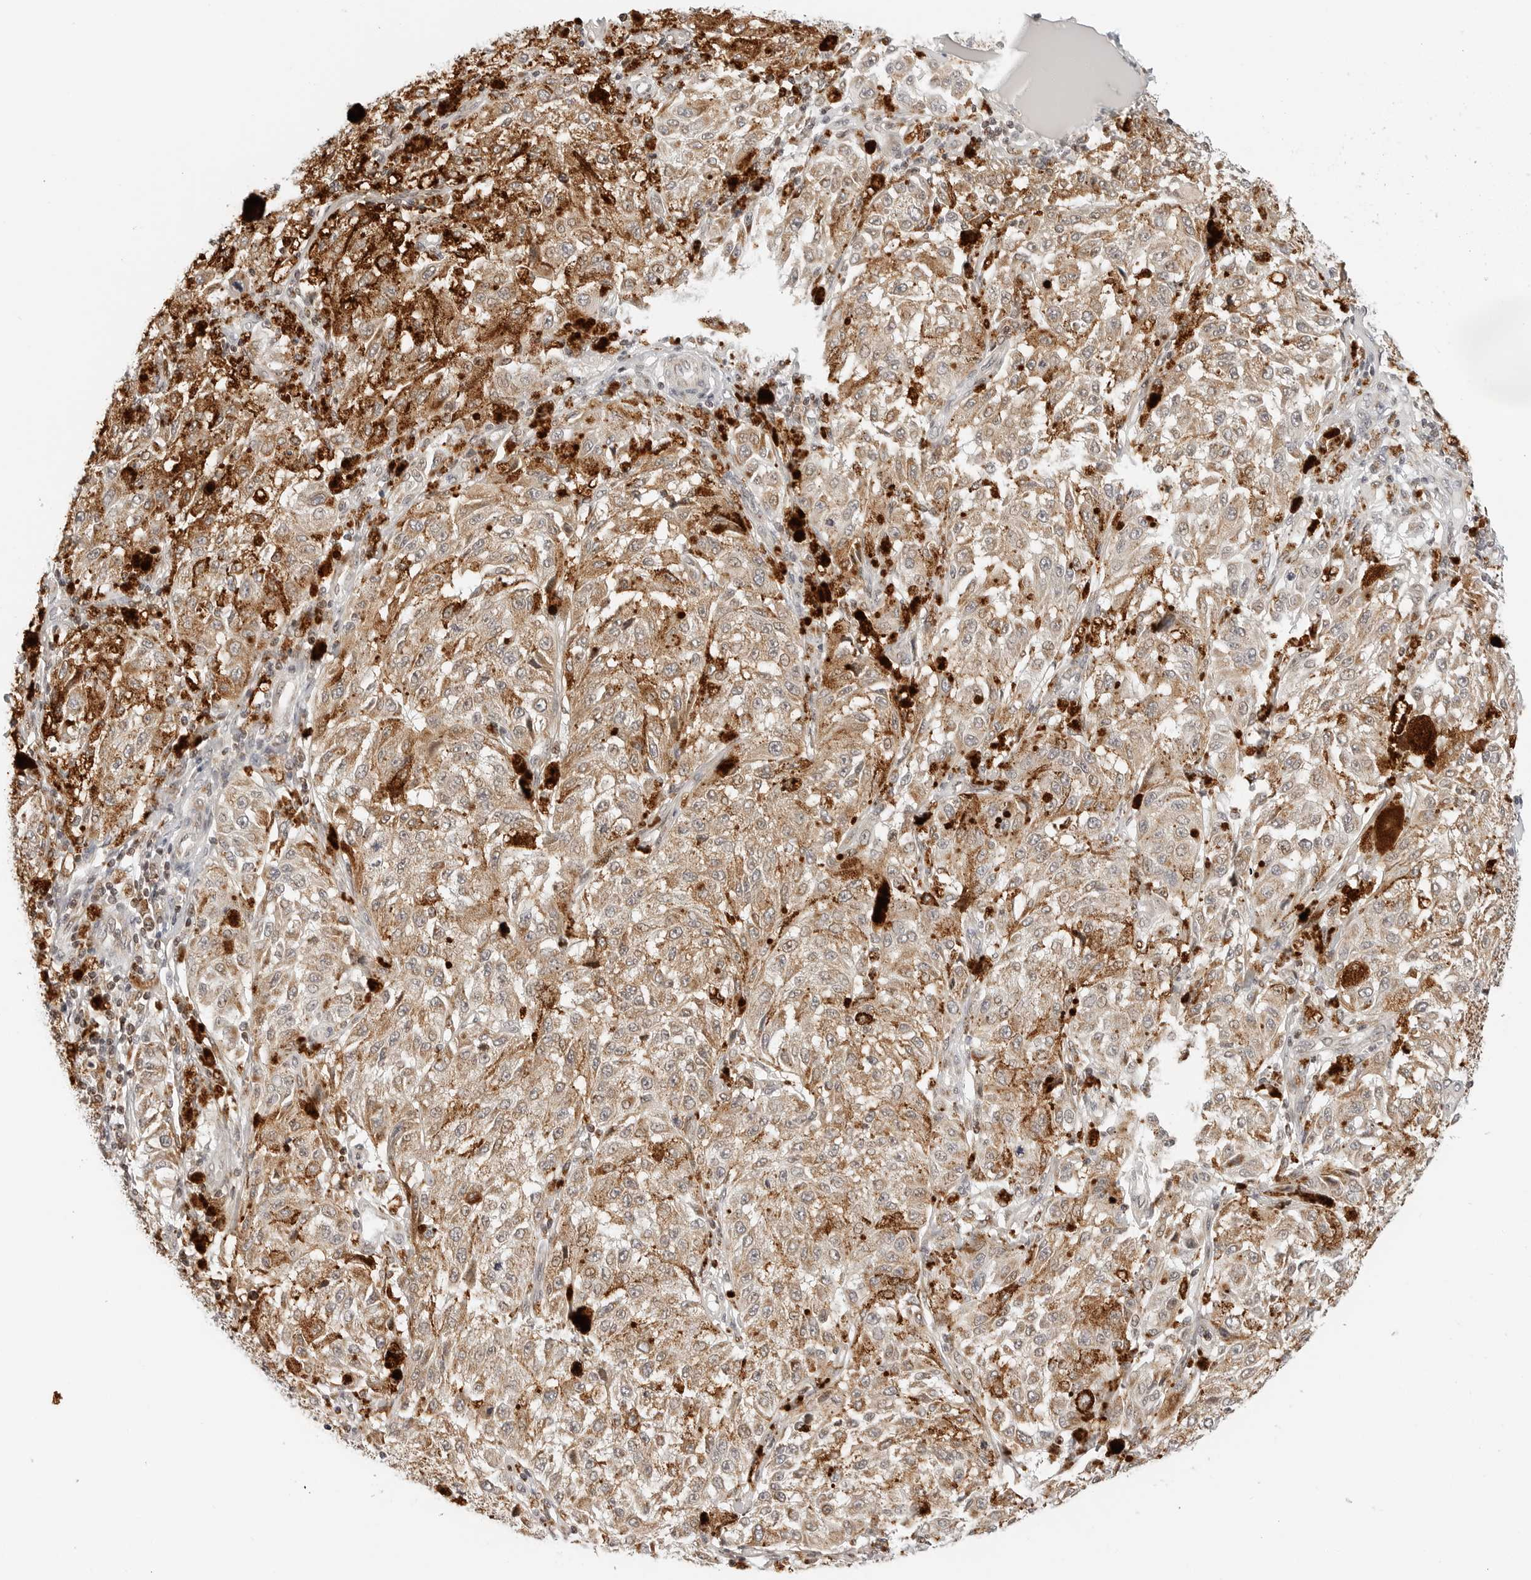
{"staining": {"intensity": "moderate", "quantity": ">75%", "location": "cytoplasmic/membranous"}, "tissue": "melanoma", "cell_type": "Tumor cells", "image_type": "cancer", "snomed": [{"axis": "morphology", "description": "Malignant melanoma, NOS"}, {"axis": "topography", "description": "Skin"}], "caption": "Malignant melanoma stained for a protein (brown) shows moderate cytoplasmic/membranous positive expression in approximately >75% of tumor cells.", "gene": "DYRK4", "patient": {"sex": "female", "age": 64}}